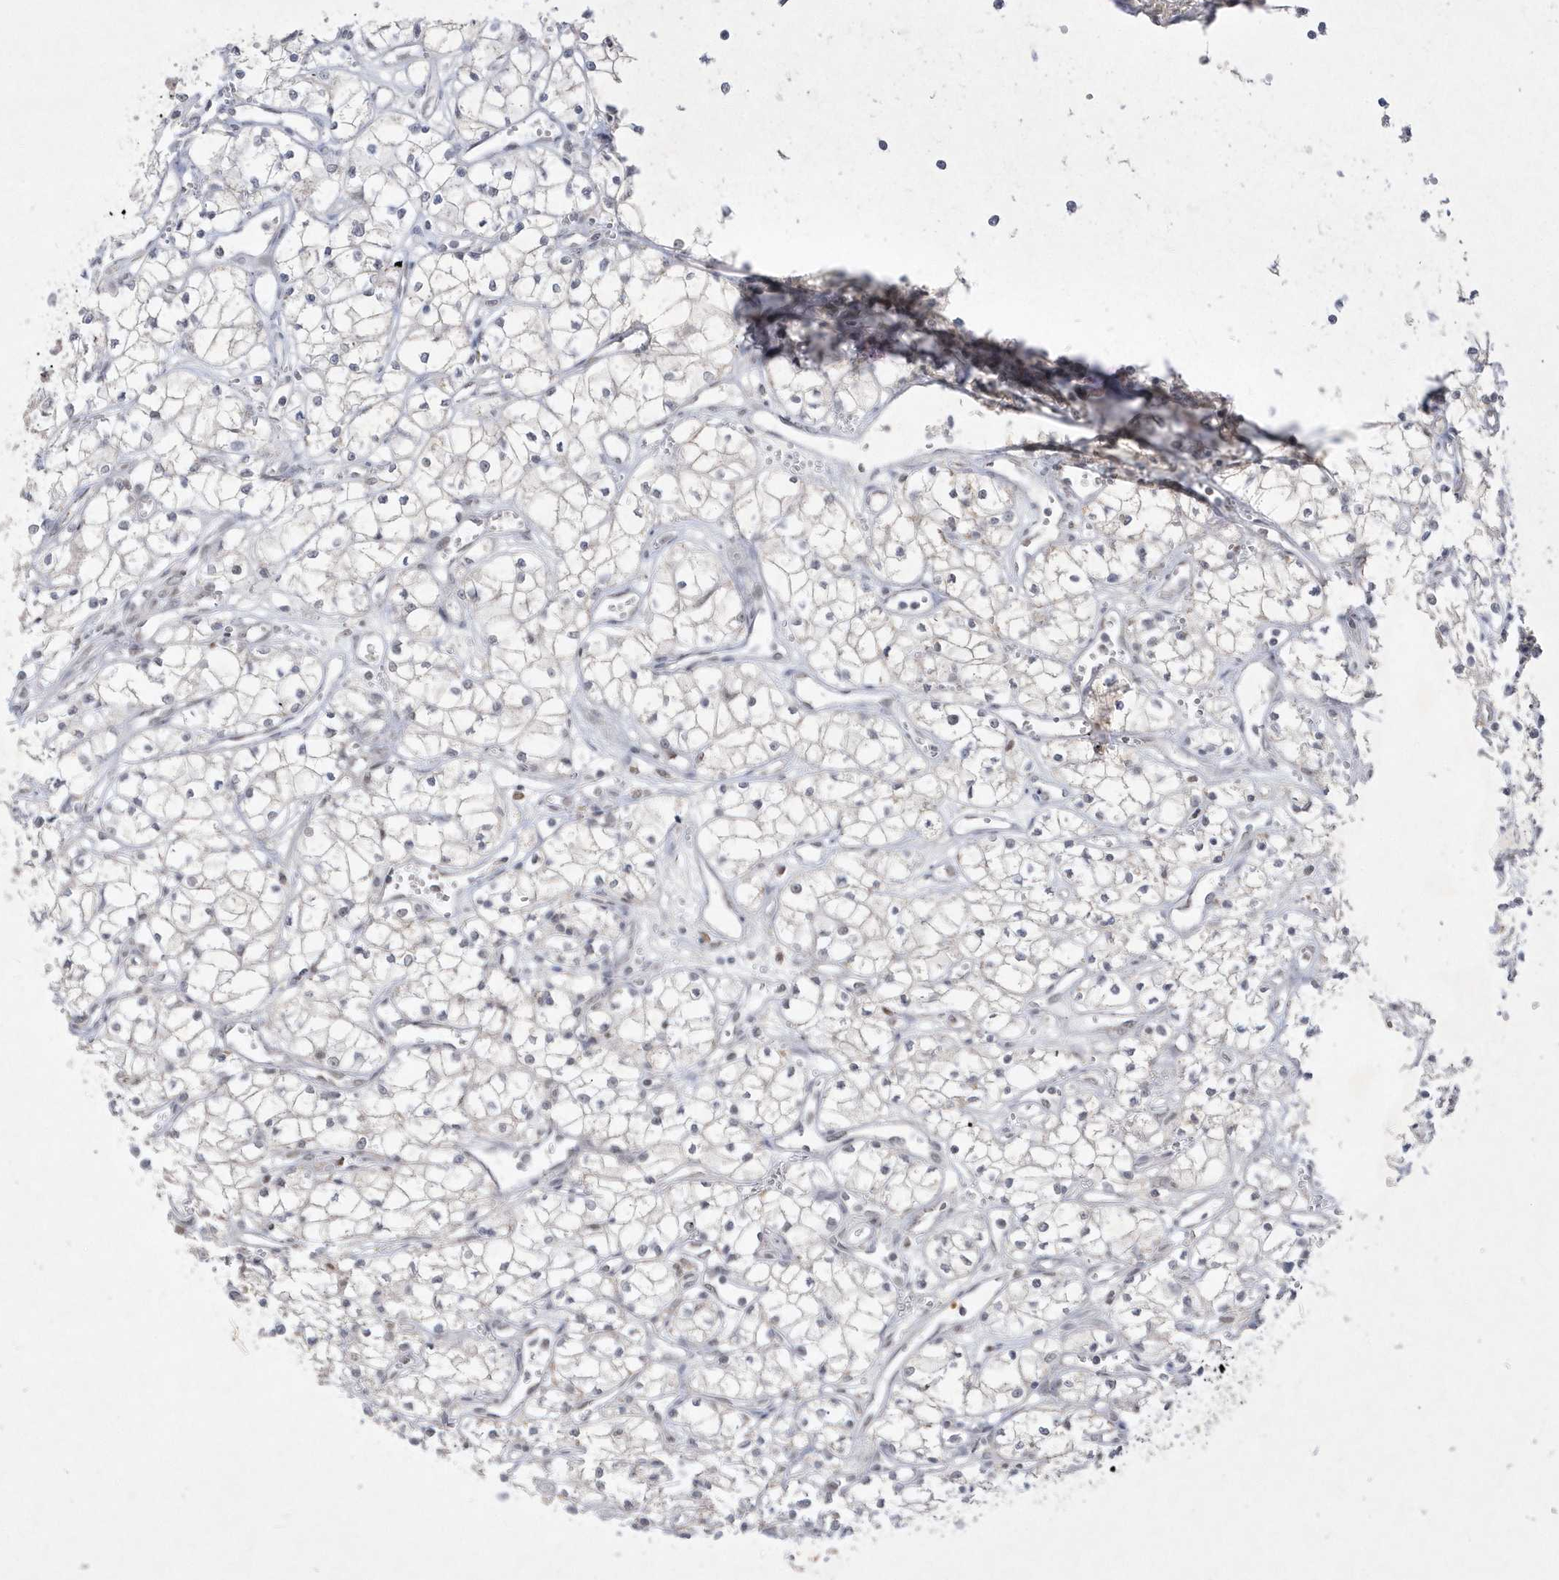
{"staining": {"intensity": "weak", "quantity": "<25%", "location": "cytoplasmic/membranous,nuclear"}, "tissue": "renal cancer", "cell_type": "Tumor cells", "image_type": "cancer", "snomed": [{"axis": "morphology", "description": "Adenocarcinoma, NOS"}, {"axis": "topography", "description": "Kidney"}], "caption": "Immunohistochemistry (IHC) histopathology image of renal cancer stained for a protein (brown), which exhibits no staining in tumor cells. Brightfield microscopy of immunohistochemistry stained with DAB (brown) and hematoxylin (blue), captured at high magnification.", "gene": "CPSF3", "patient": {"sex": "male", "age": 59}}